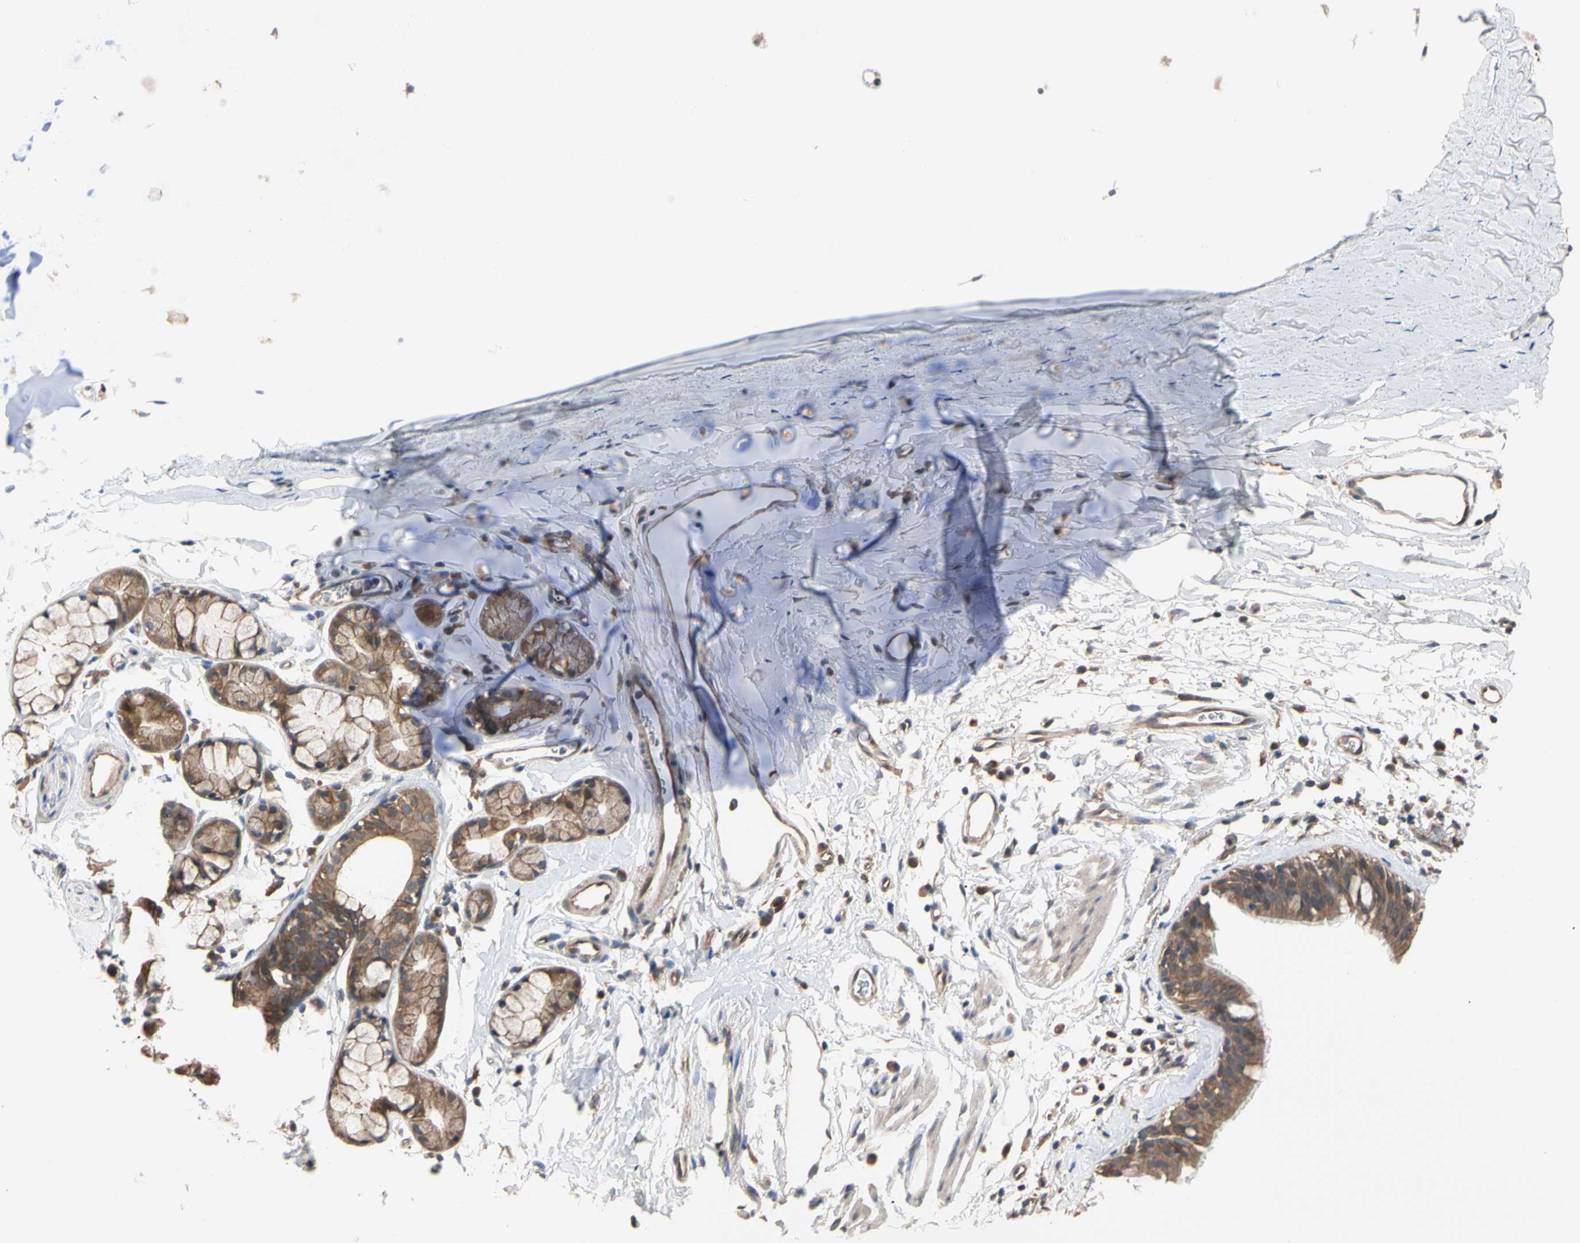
{"staining": {"intensity": "moderate", "quantity": ">75%", "location": "cytoplasmic/membranous"}, "tissue": "bronchus", "cell_type": "Respiratory epithelial cells", "image_type": "normal", "snomed": [{"axis": "morphology", "description": "Normal tissue, NOS"}, {"axis": "morphology", "description": "Malignant melanoma, Metastatic site"}, {"axis": "topography", "description": "Bronchus"}, {"axis": "topography", "description": "Lung"}], "caption": "Immunohistochemical staining of benign bronchus exhibits moderate cytoplasmic/membranous protein positivity in about >75% of respiratory epithelial cells.", "gene": "DPP8", "patient": {"sex": "male", "age": 64}}